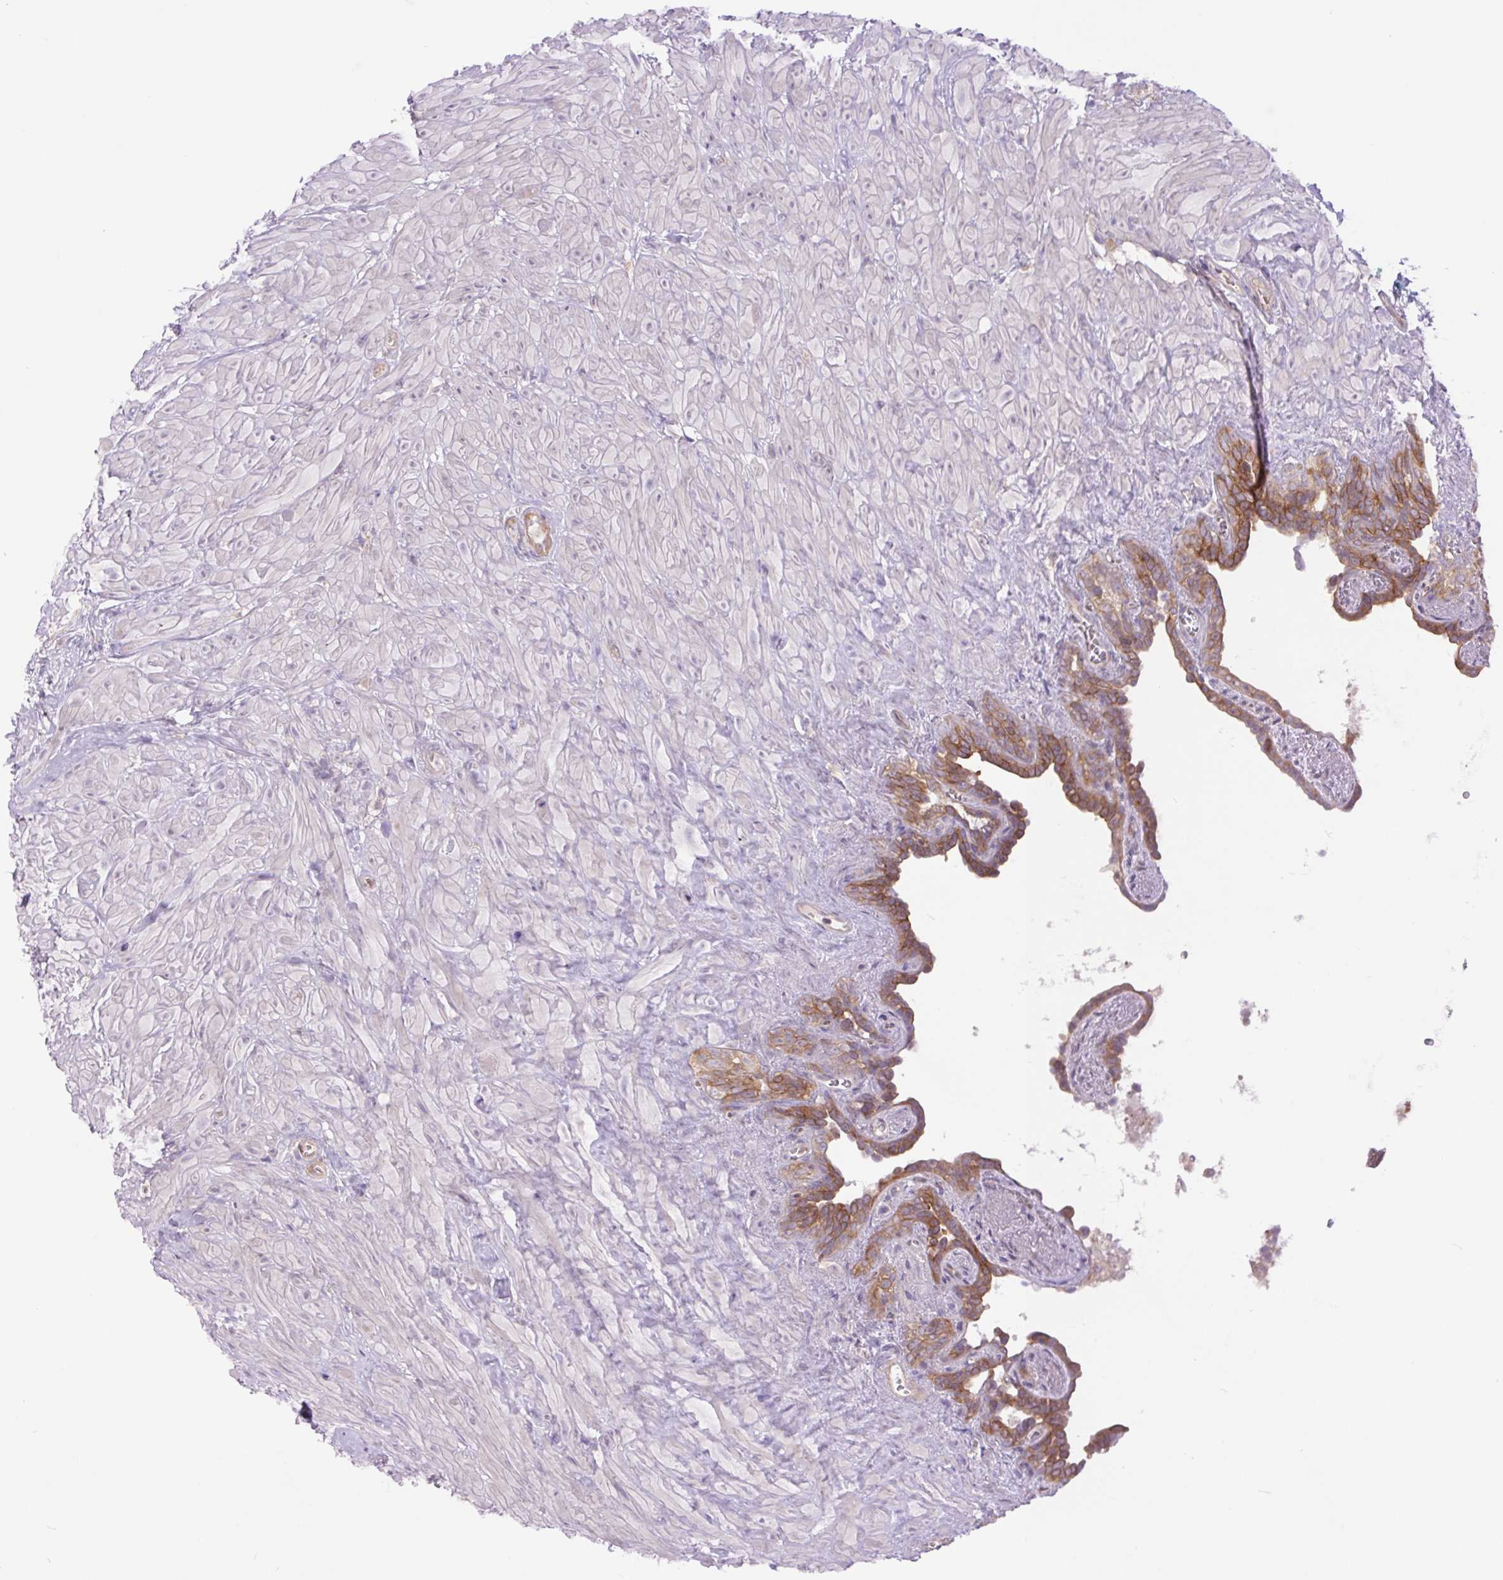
{"staining": {"intensity": "moderate", "quantity": ">75%", "location": "cytoplasmic/membranous"}, "tissue": "seminal vesicle", "cell_type": "Glandular cells", "image_type": "normal", "snomed": [{"axis": "morphology", "description": "Normal tissue, NOS"}, {"axis": "topography", "description": "Seminal veicle"}], "caption": "Unremarkable seminal vesicle exhibits moderate cytoplasmic/membranous positivity in about >75% of glandular cells The staining was performed using DAB, with brown indicating positive protein expression. Nuclei are stained blue with hematoxylin..", "gene": "MINK1", "patient": {"sex": "male", "age": 76}}